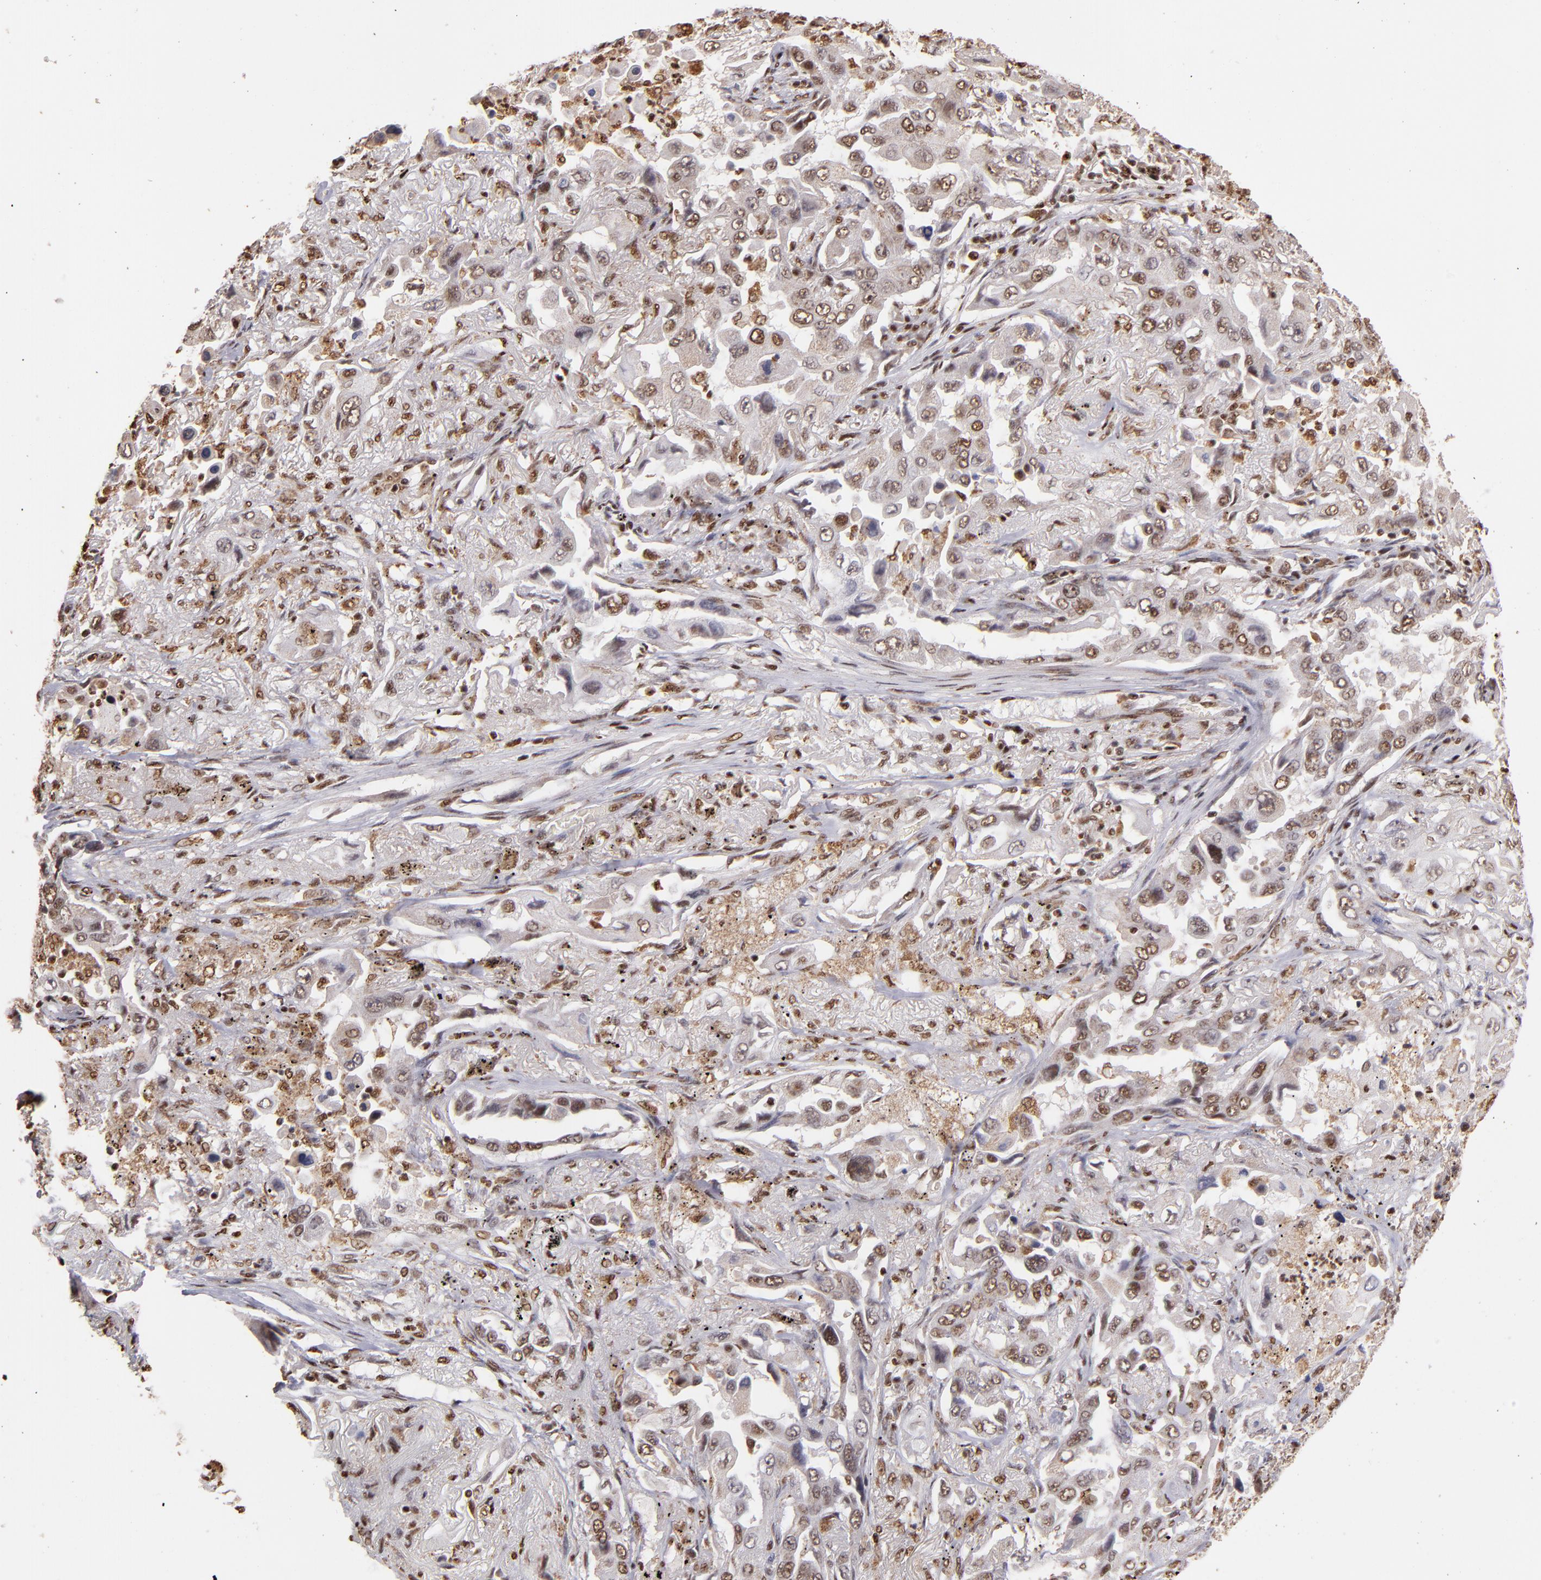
{"staining": {"intensity": "moderate", "quantity": ">75%", "location": "nuclear"}, "tissue": "lung cancer", "cell_type": "Tumor cells", "image_type": "cancer", "snomed": [{"axis": "morphology", "description": "Adenocarcinoma, NOS"}, {"axis": "topography", "description": "Lung"}], "caption": "Tumor cells reveal moderate nuclear positivity in about >75% of cells in lung cancer.", "gene": "SP1", "patient": {"sex": "female", "age": 65}}